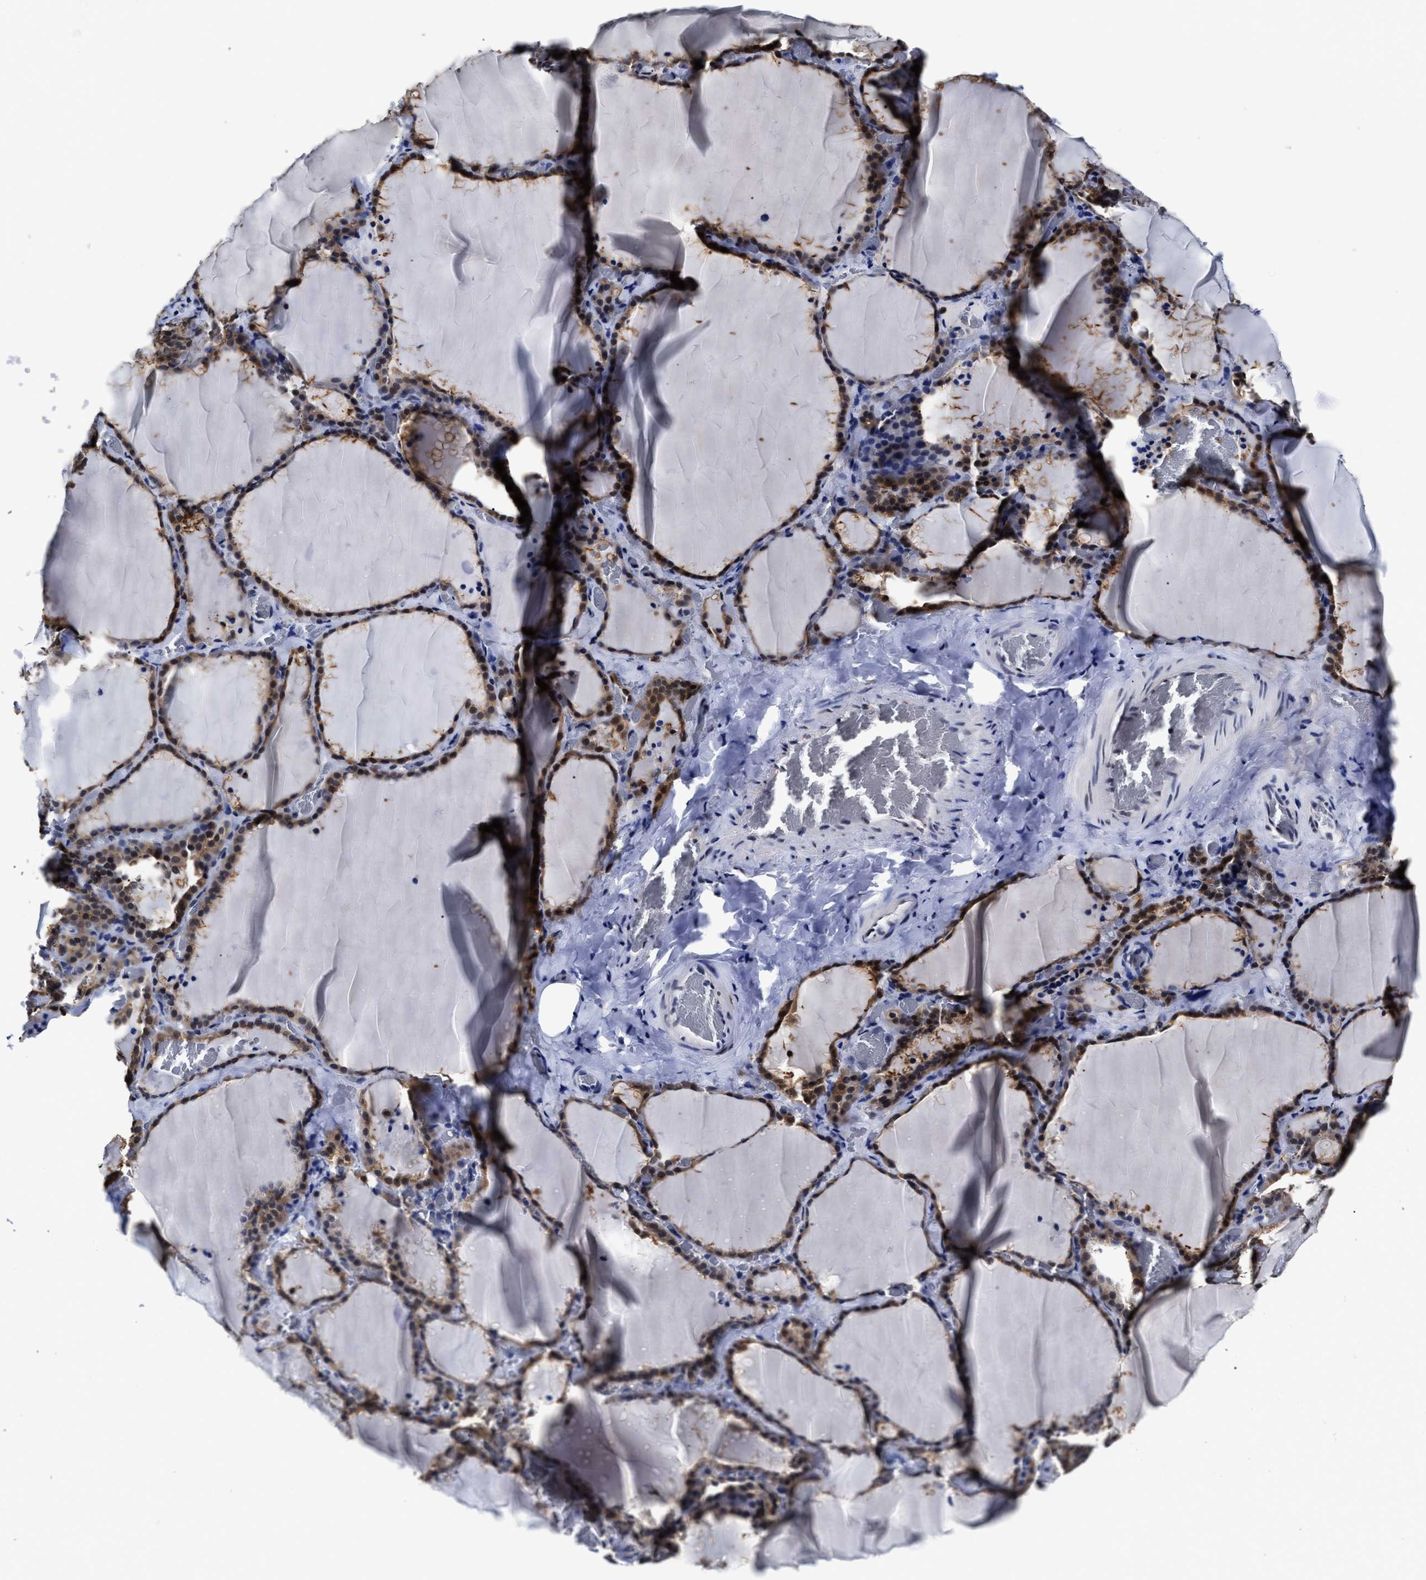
{"staining": {"intensity": "moderate", "quantity": ">75%", "location": "cytoplasmic/membranous,nuclear"}, "tissue": "thyroid gland", "cell_type": "Glandular cells", "image_type": "normal", "snomed": [{"axis": "morphology", "description": "Normal tissue, NOS"}, {"axis": "topography", "description": "Thyroid gland"}], "caption": "DAB immunohistochemical staining of benign thyroid gland displays moderate cytoplasmic/membranous,nuclear protein expression in approximately >75% of glandular cells.", "gene": "PRPF4B", "patient": {"sex": "female", "age": 22}}